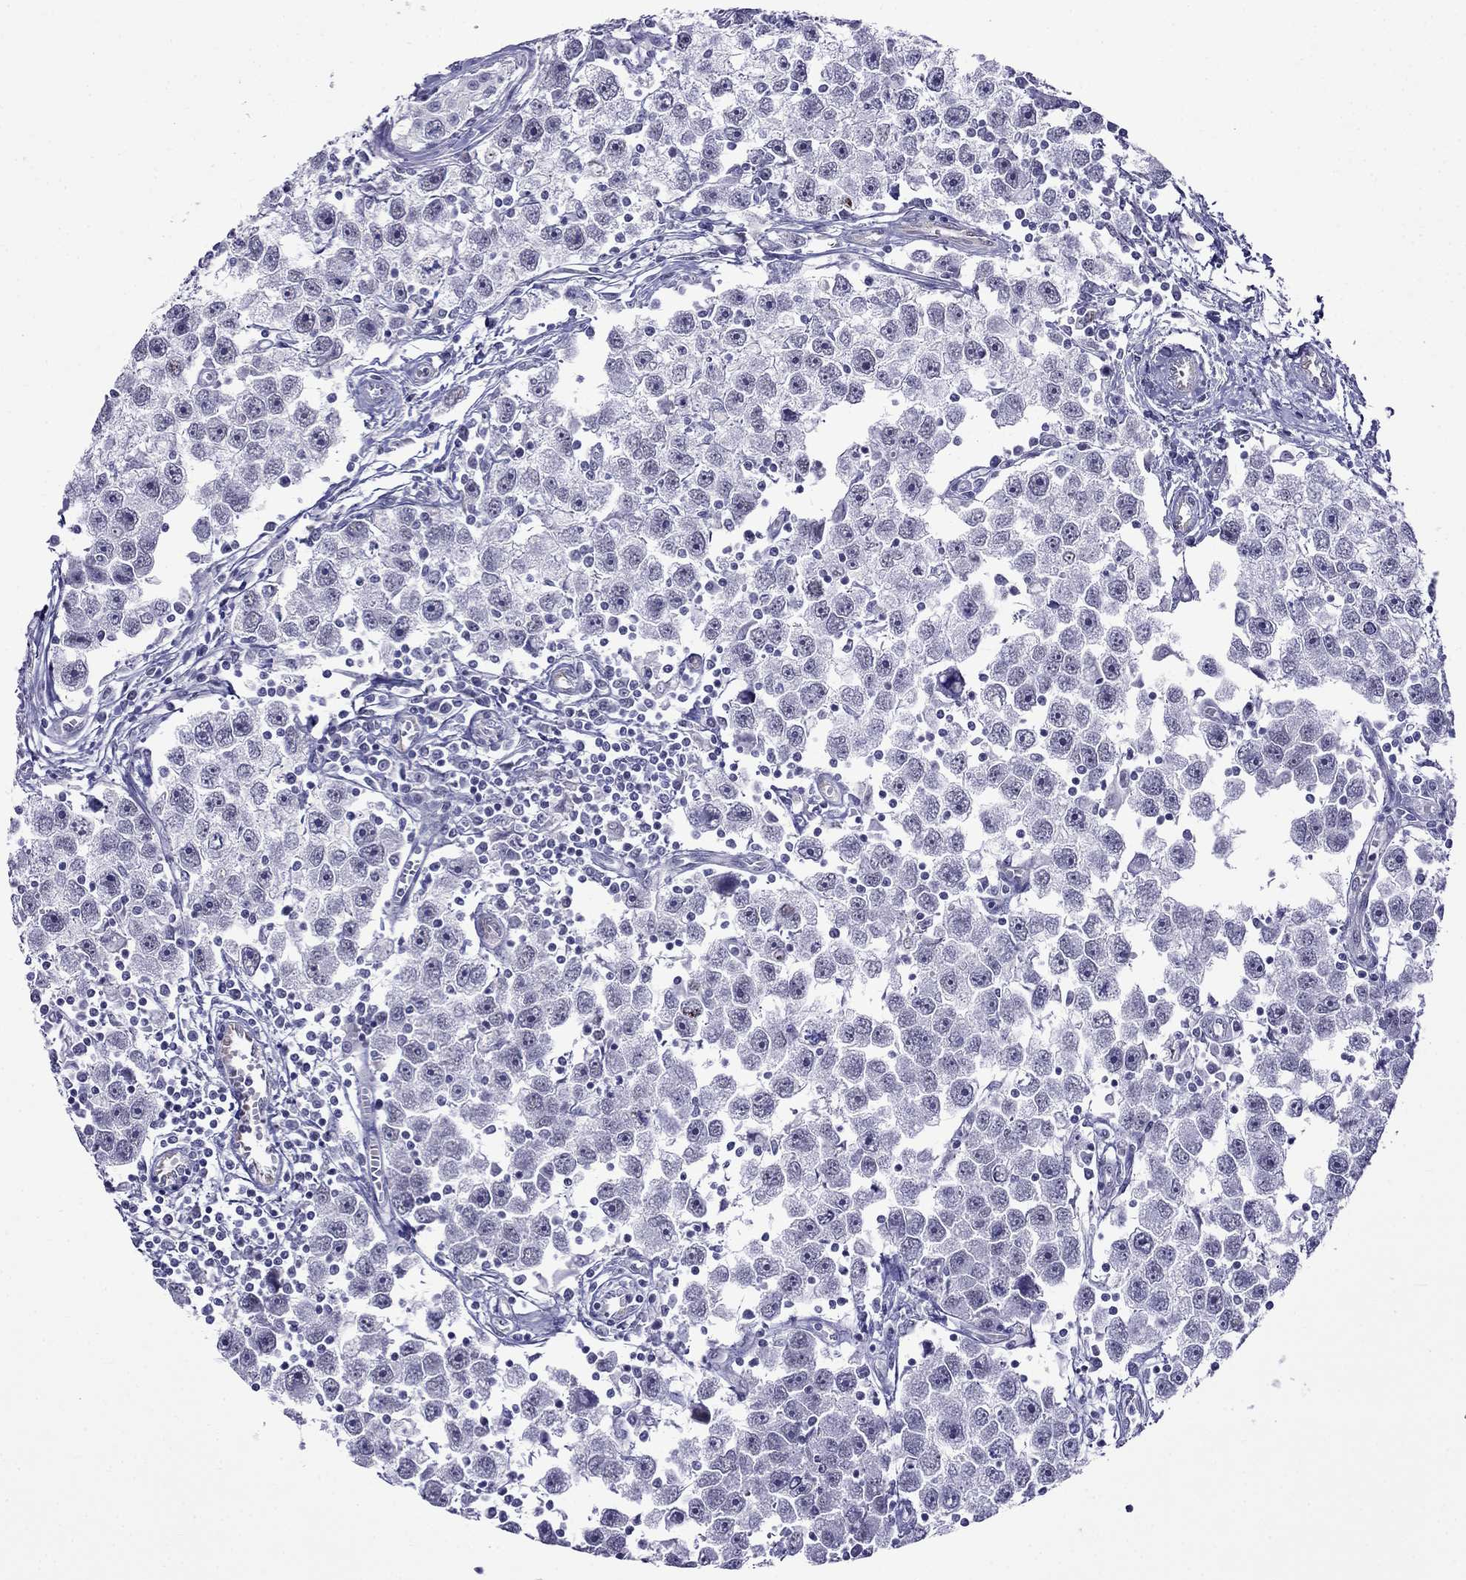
{"staining": {"intensity": "negative", "quantity": "none", "location": "none"}, "tissue": "testis cancer", "cell_type": "Tumor cells", "image_type": "cancer", "snomed": [{"axis": "morphology", "description": "Seminoma, NOS"}, {"axis": "topography", "description": "Testis"}], "caption": "Immunohistochemistry micrograph of neoplastic tissue: seminoma (testis) stained with DAB shows no significant protein staining in tumor cells.", "gene": "MGP", "patient": {"sex": "male", "age": 30}}